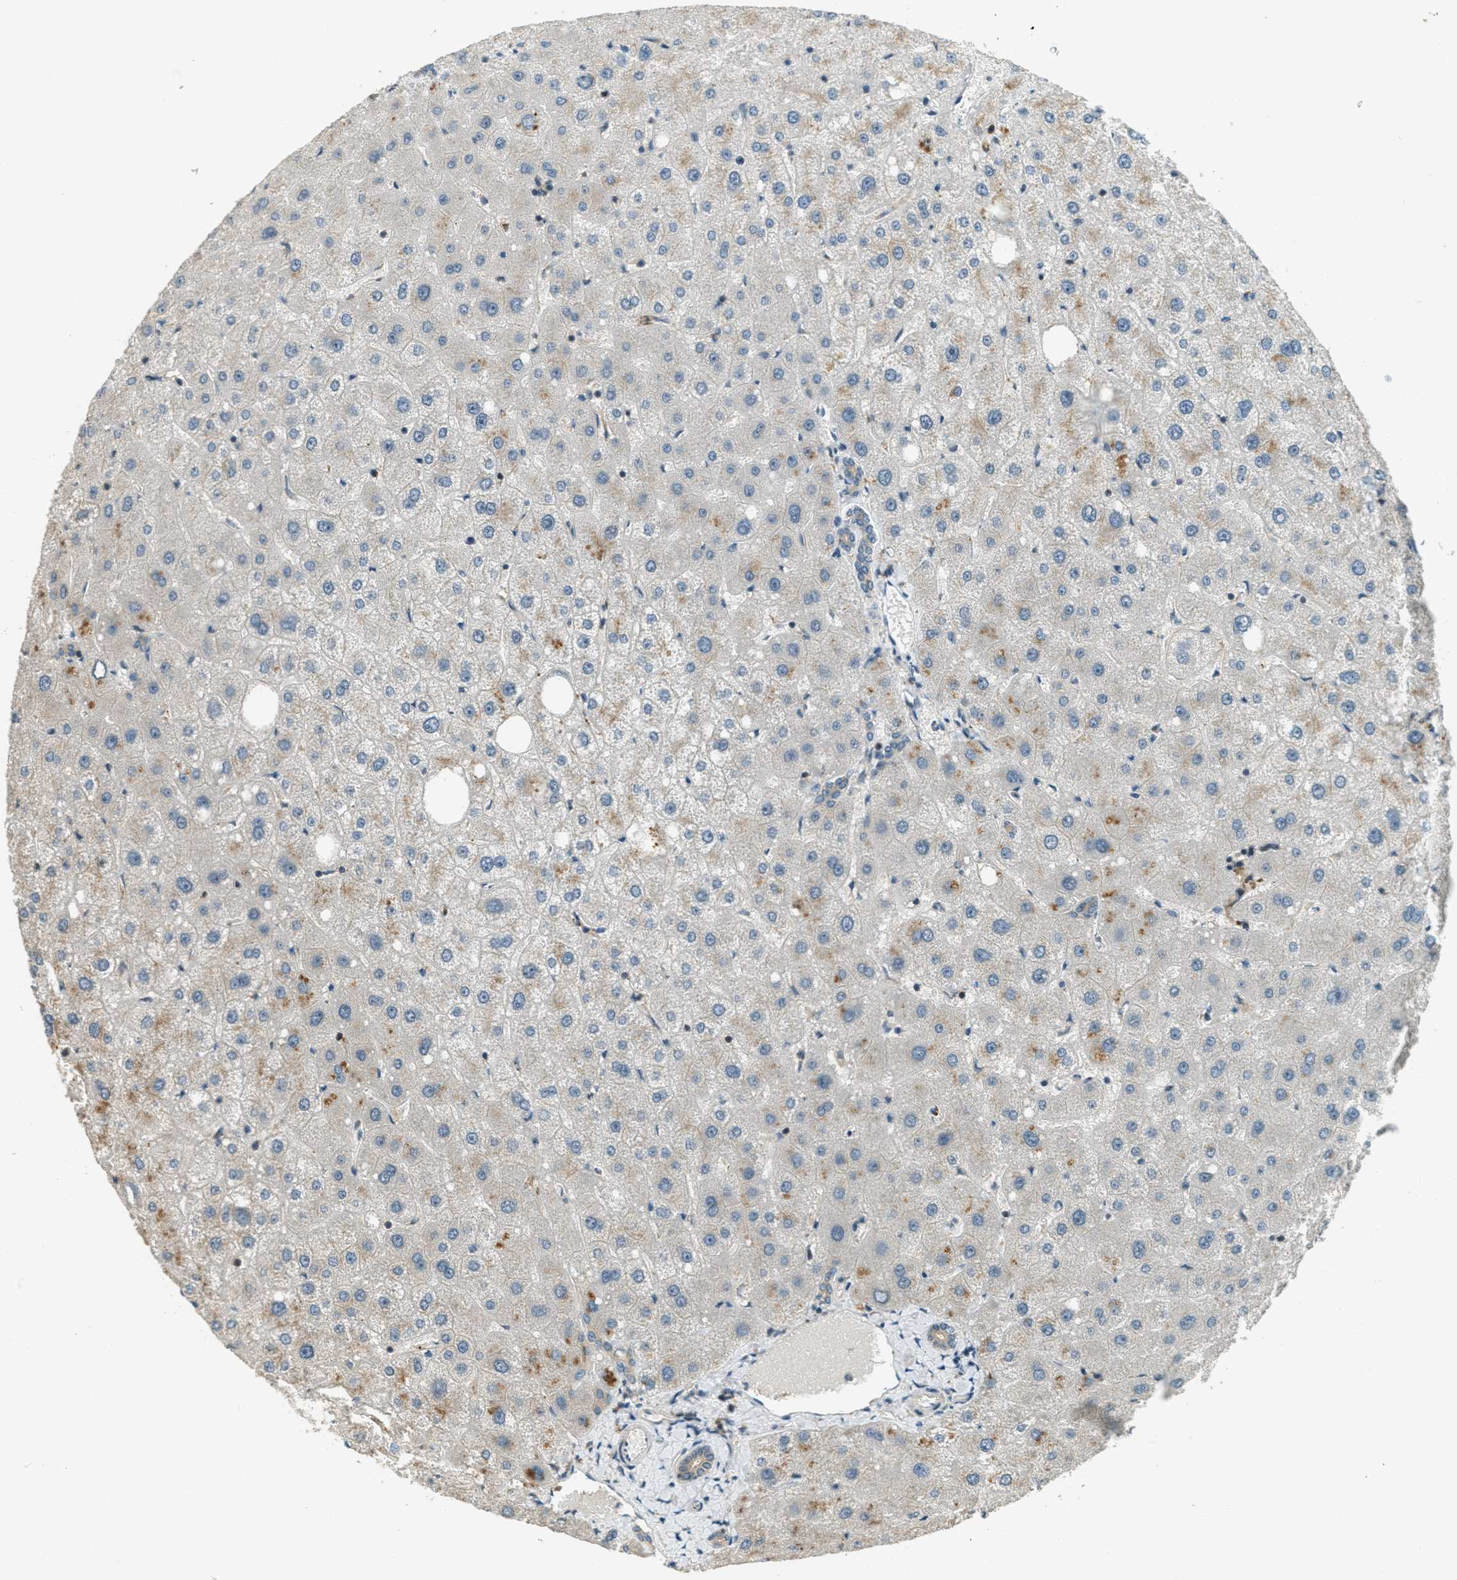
{"staining": {"intensity": "weak", "quantity": "25%-75%", "location": "cytoplasmic/membranous"}, "tissue": "liver", "cell_type": "Cholangiocytes", "image_type": "normal", "snomed": [{"axis": "morphology", "description": "Normal tissue, NOS"}, {"axis": "topography", "description": "Liver"}], "caption": "A high-resolution photomicrograph shows IHC staining of normal liver, which displays weak cytoplasmic/membranous expression in about 25%-75% of cholangiocytes. Immunohistochemistry stains the protein of interest in brown and the nuclei are stained blue.", "gene": "PTPN23", "patient": {"sex": "male", "age": 73}}